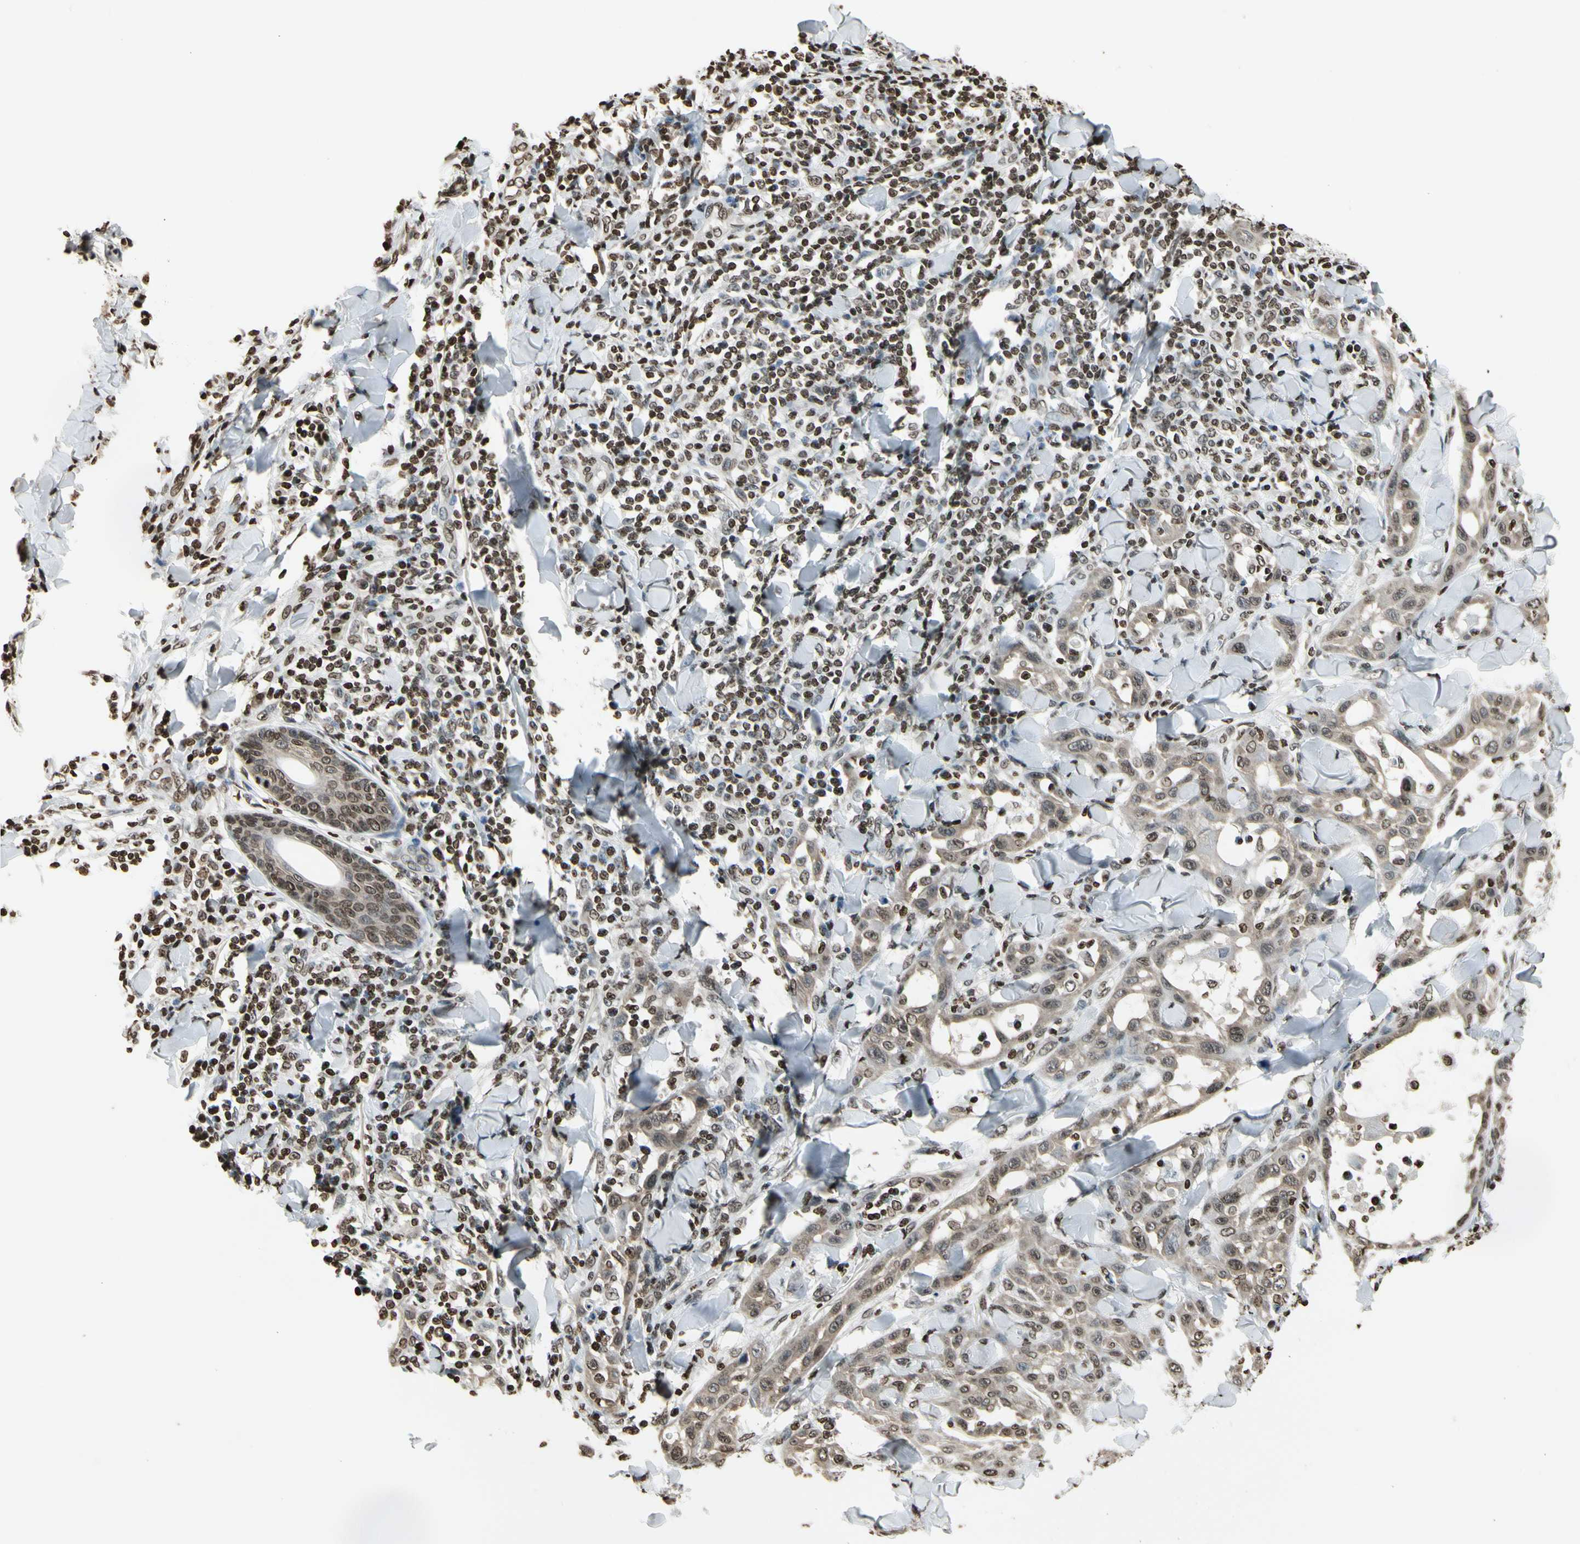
{"staining": {"intensity": "weak", "quantity": ">75%", "location": "cytoplasmic/membranous,nuclear"}, "tissue": "skin cancer", "cell_type": "Tumor cells", "image_type": "cancer", "snomed": [{"axis": "morphology", "description": "Squamous cell carcinoma, NOS"}, {"axis": "topography", "description": "Skin"}], "caption": "The immunohistochemical stain highlights weak cytoplasmic/membranous and nuclear positivity in tumor cells of squamous cell carcinoma (skin) tissue. (Brightfield microscopy of DAB IHC at high magnification).", "gene": "RORA", "patient": {"sex": "male", "age": 24}}